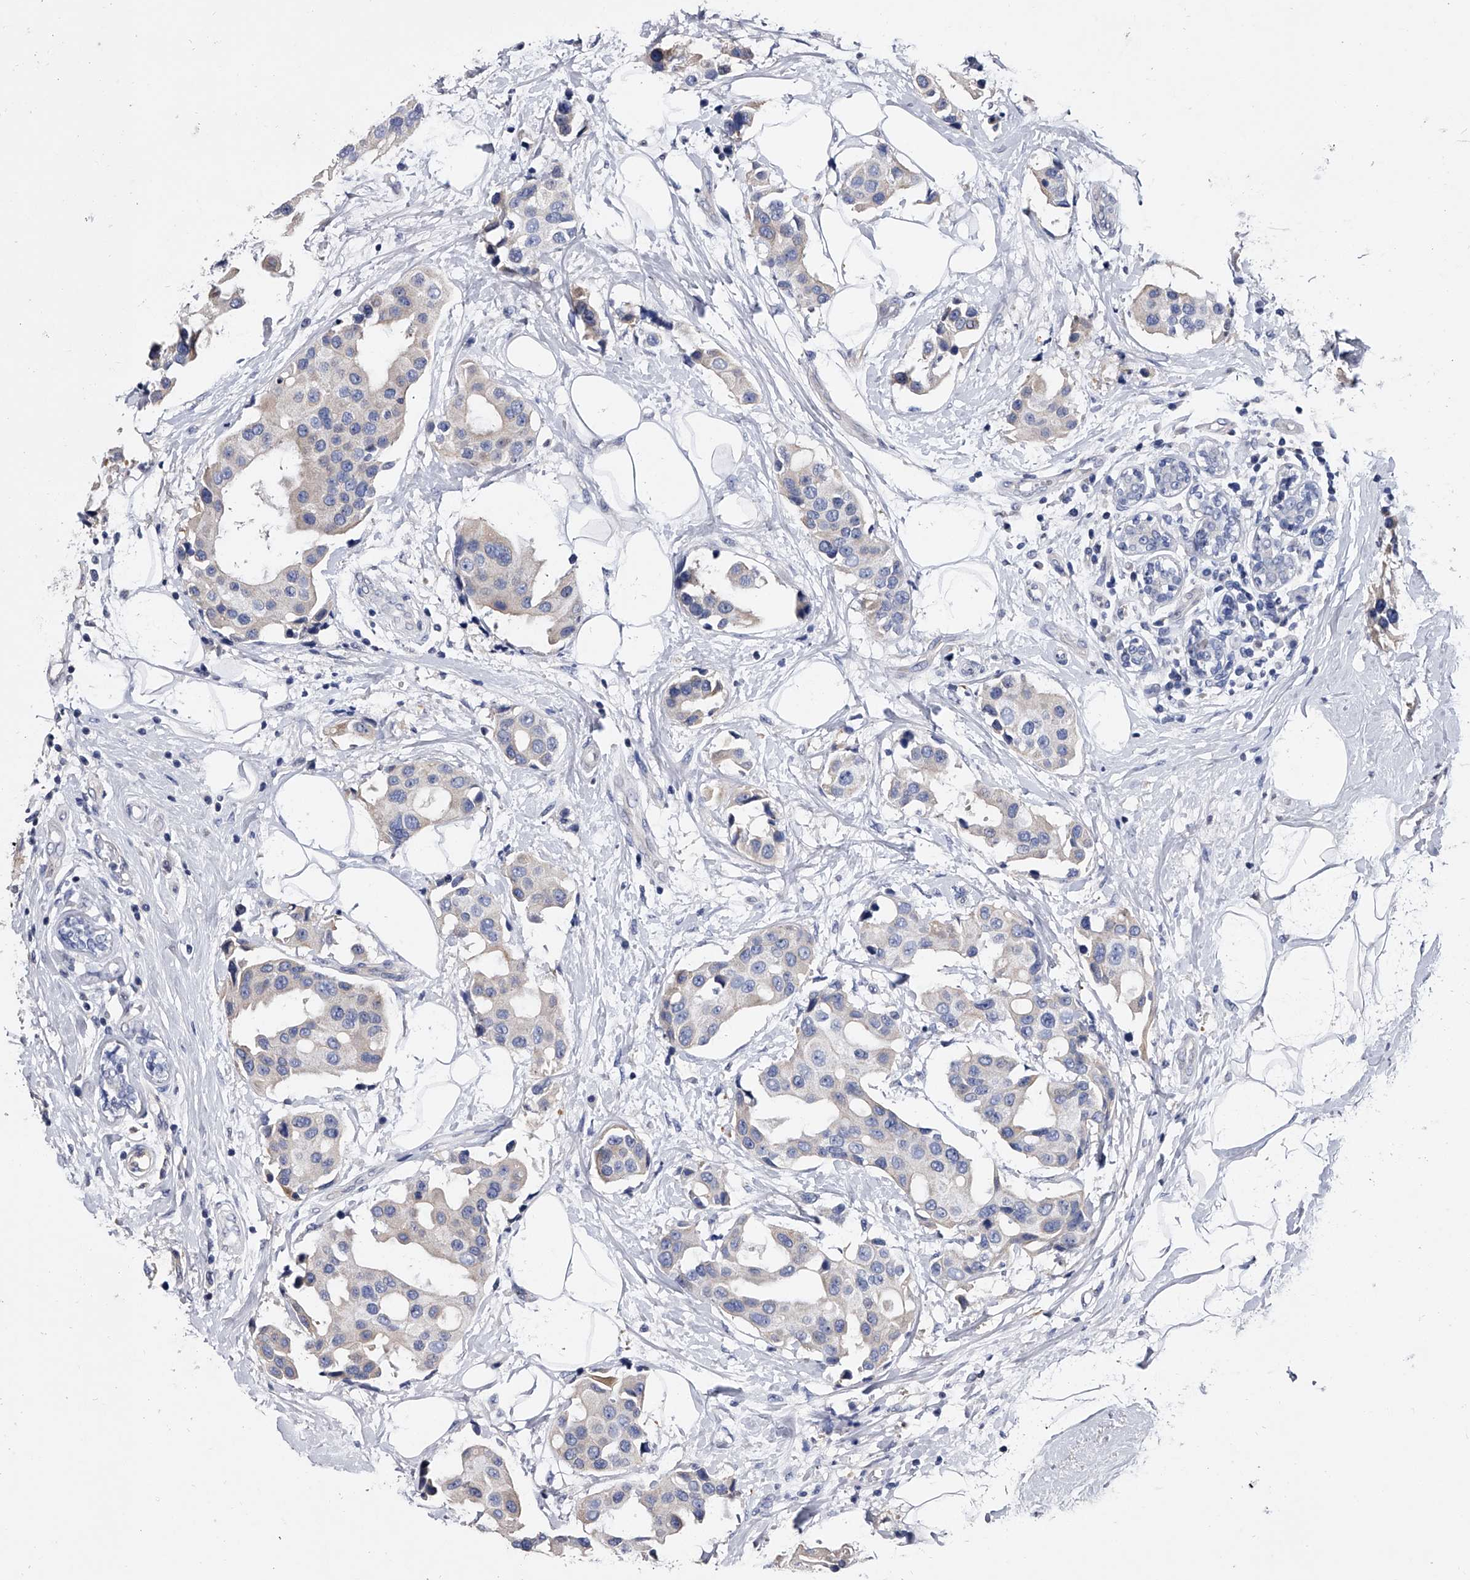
{"staining": {"intensity": "negative", "quantity": "none", "location": "none"}, "tissue": "breast cancer", "cell_type": "Tumor cells", "image_type": "cancer", "snomed": [{"axis": "morphology", "description": "Normal tissue, NOS"}, {"axis": "morphology", "description": "Duct carcinoma"}, {"axis": "topography", "description": "Breast"}], "caption": "Human breast cancer (invasive ductal carcinoma) stained for a protein using immunohistochemistry demonstrates no expression in tumor cells.", "gene": "EFCAB7", "patient": {"sex": "female", "age": 39}}